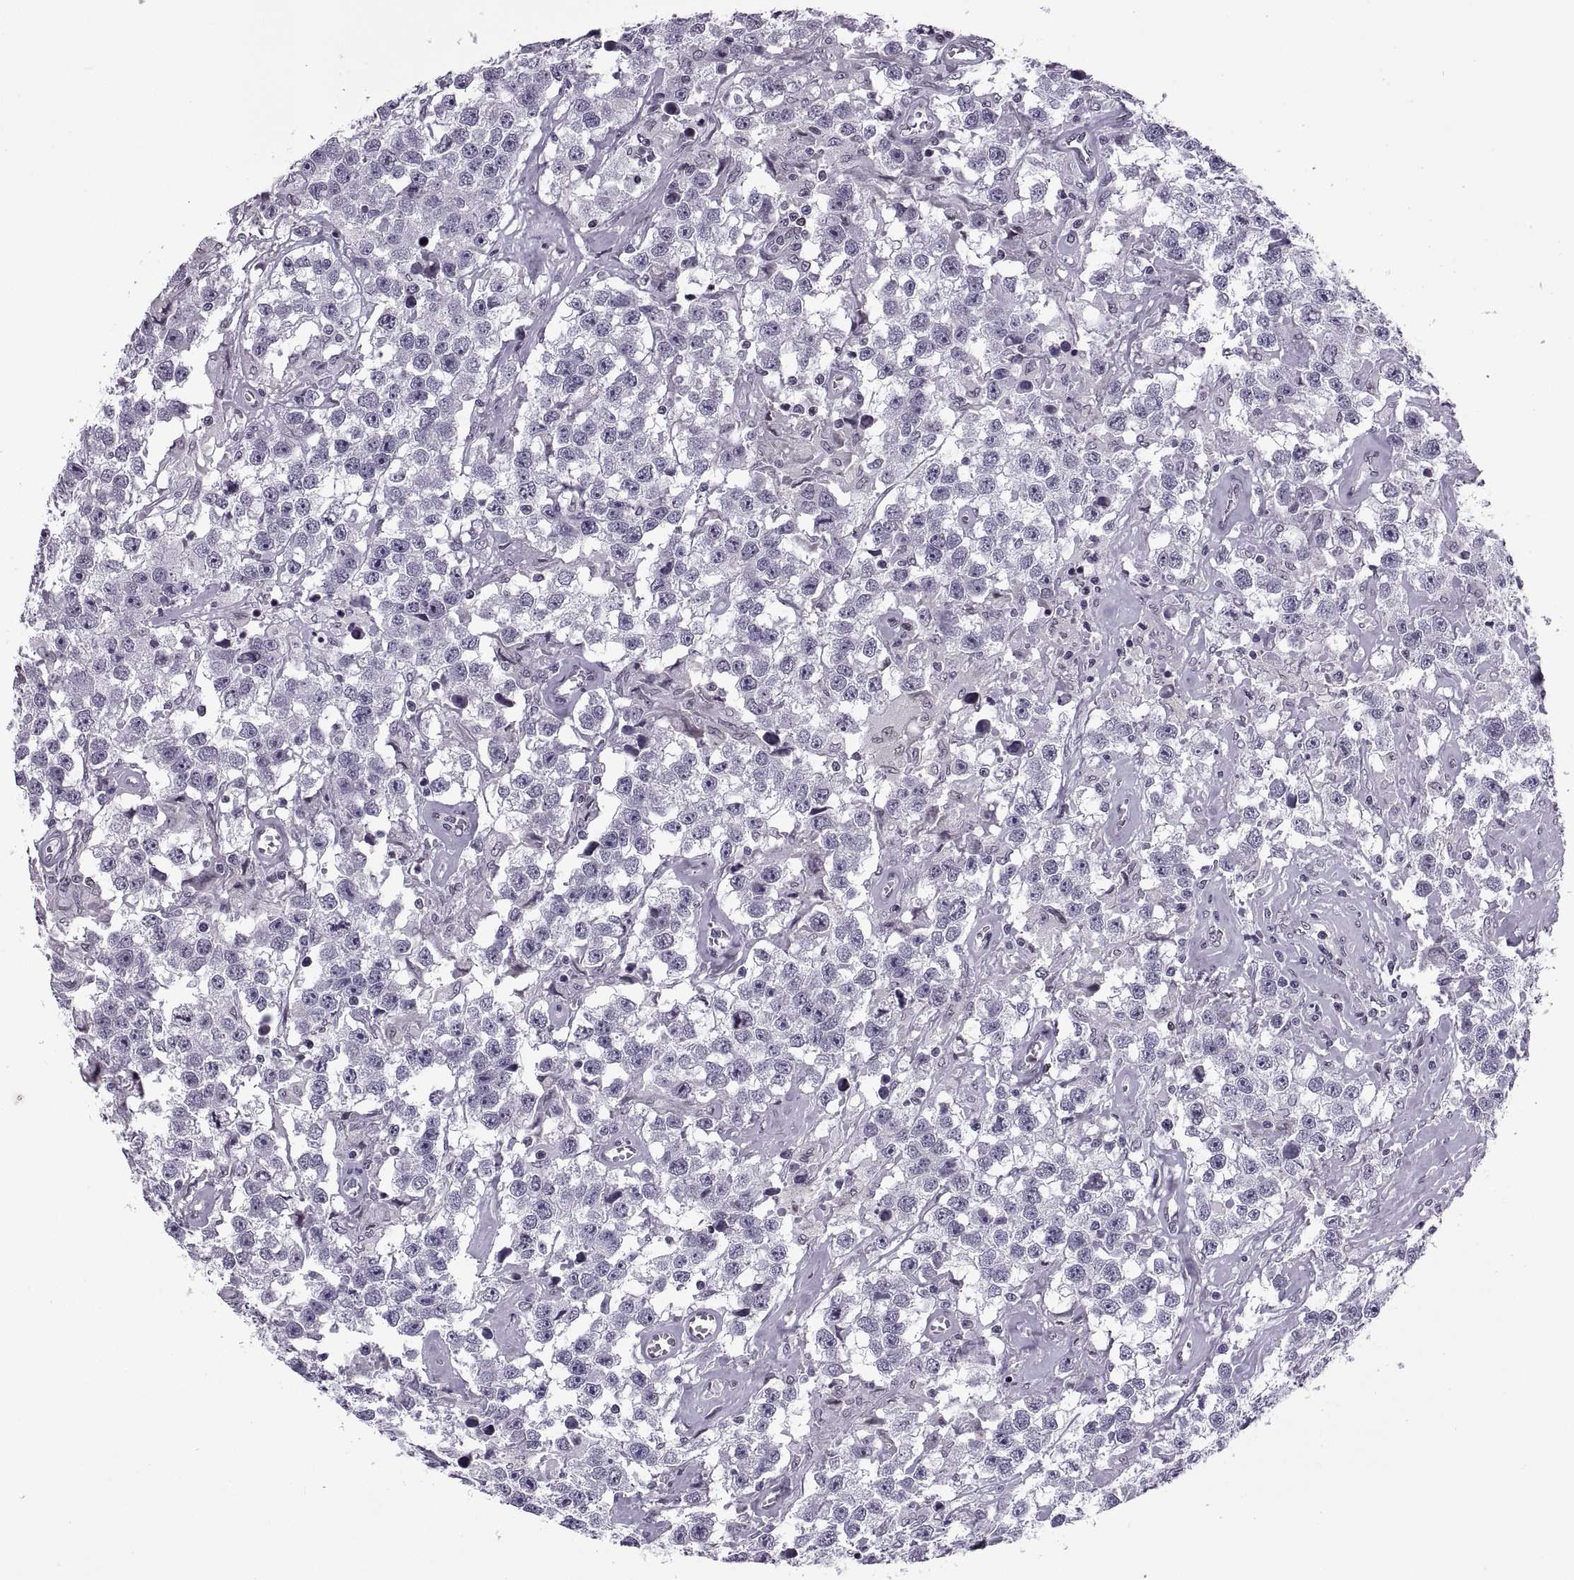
{"staining": {"intensity": "negative", "quantity": "none", "location": "none"}, "tissue": "testis cancer", "cell_type": "Tumor cells", "image_type": "cancer", "snomed": [{"axis": "morphology", "description": "Seminoma, NOS"}, {"axis": "topography", "description": "Testis"}], "caption": "Testis seminoma stained for a protein using immunohistochemistry reveals no positivity tumor cells.", "gene": "H1-8", "patient": {"sex": "male", "age": 43}}